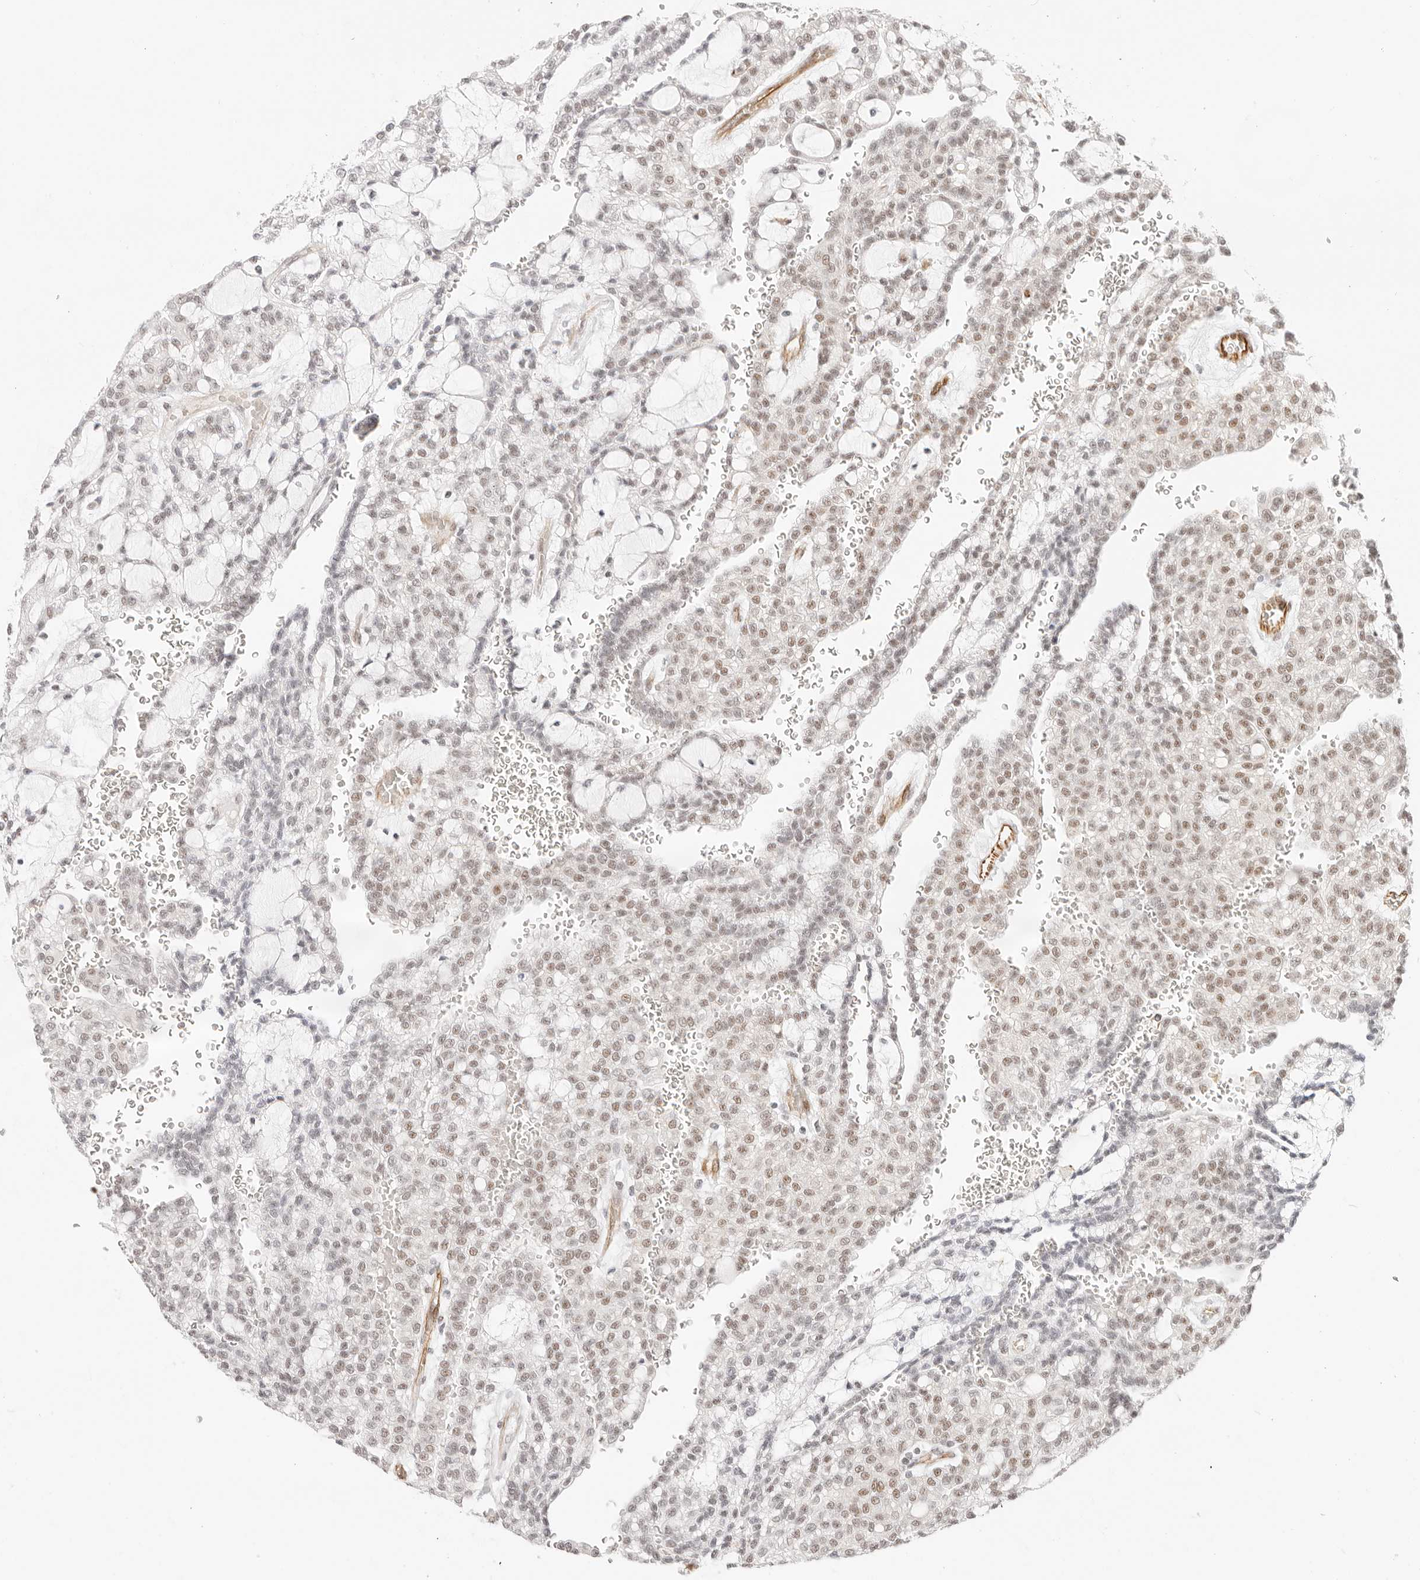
{"staining": {"intensity": "weak", "quantity": "25%-75%", "location": "nuclear"}, "tissue": "renal cancer", "cell_type": "Tumor cells", "image_type": "cancer", "snomed": [{"axis": "morphology", "description": "Adenocarcinoma, NOS"}, {"axis": "topography", "description": "Kidney"}], "caption": "A high-resolution image shows IHC staining of adenocarcinoma (renal), which demonstrates weak nuclear staining in about 25%-75% of tumor cells.", "gene": "ZC3H11A", "patient": {"sex": "male", "age": 63}}